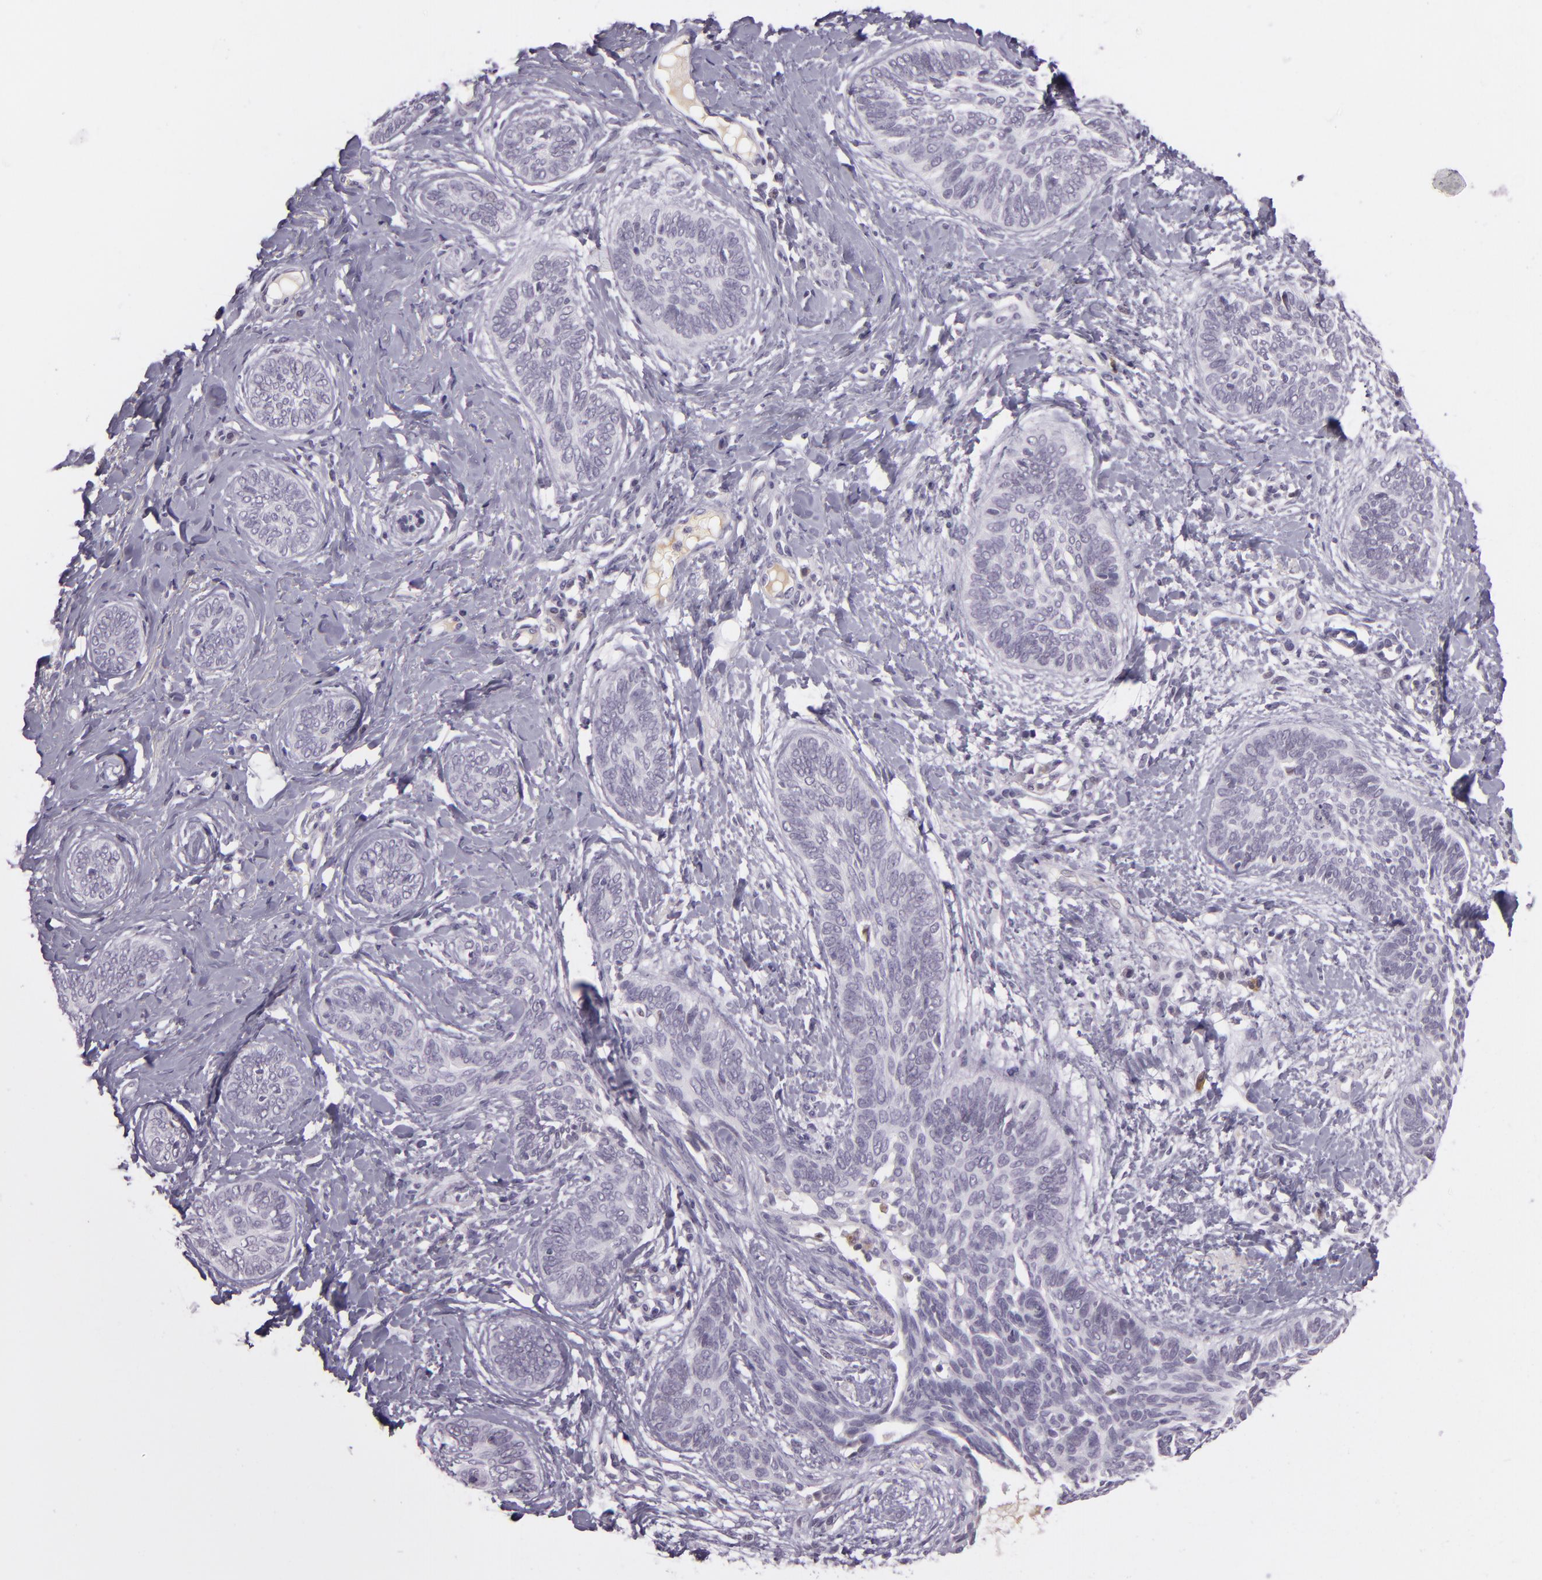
{"staining": {"intensity": "negative", "quantity": "none", "location": "none"}, "tissue": "skin cancer", "cell_type": "Tumor cells", "image_type": "cancer", "snomed": [{"axis": "morphology", "description": "Basal cell carcinoma"}, {"axis": "topography", "description": "Skin"}], "caption": "Immunohistochemistry (IHC) image of neoplastic tissue: human skin cancer stained with DAB (3,3'-diaminobenzidine) displays no significant protein positivity in tumor cells.", "gene": "CHEK2", "patient": {"sex": "female", "age": 81}}